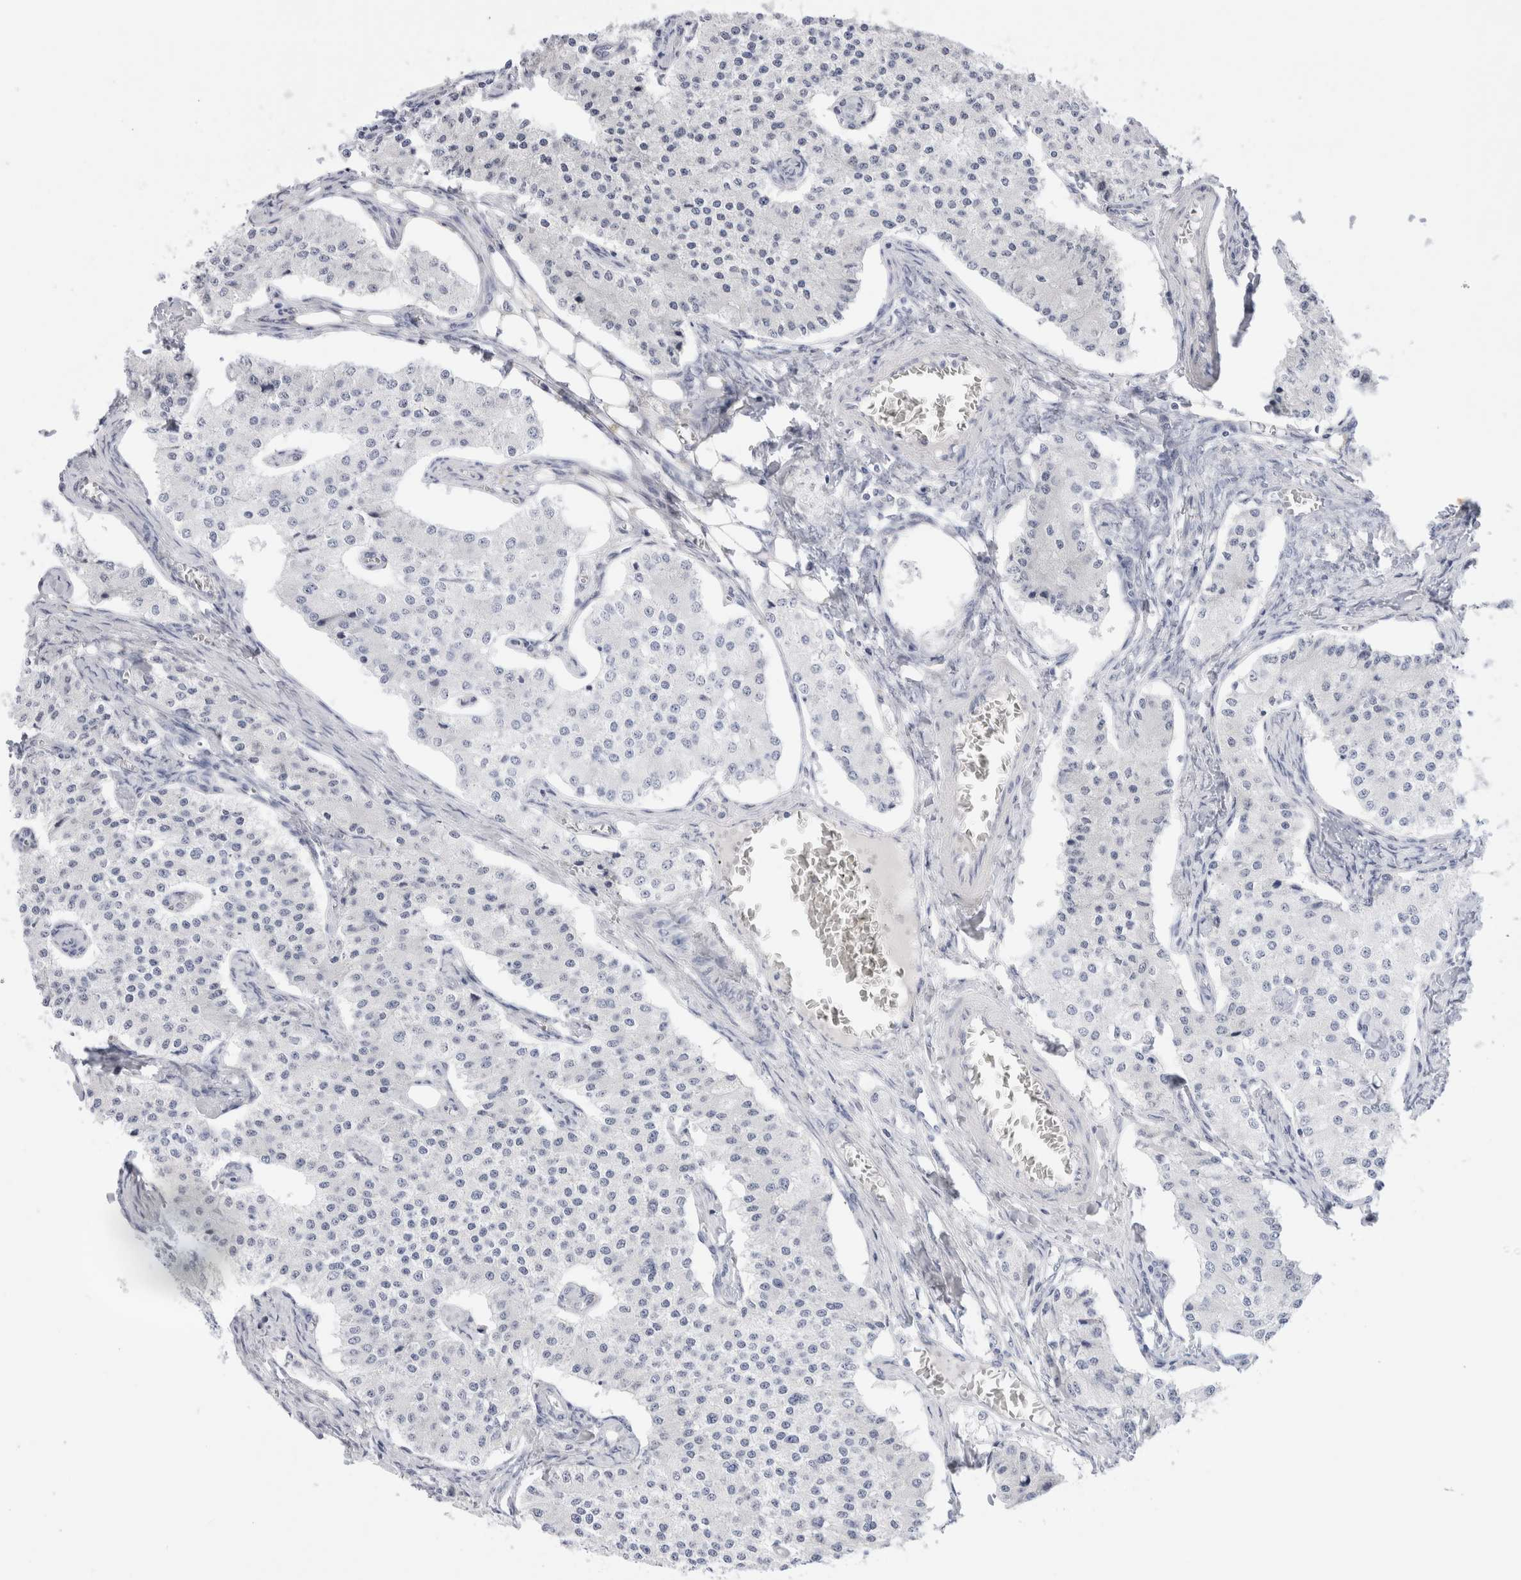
{"staining": {"intensity": "negative", "quantity": "none", "location": "none"}, "tissue": "carcinoid", "cell_type": "Tumor cells", "image_type": "cancer", "snomed": [{"axis": "morphology", "description": "Carcinoid, malignant, NOS"}, {"axis": "topography", "description": "Colon"}], "caption": "Immunohistochemical staining of carcinoid reveals no significant staining in tumor cells.", "gene": "MUC15", "patient": {"sex": "female", "age": 52}}